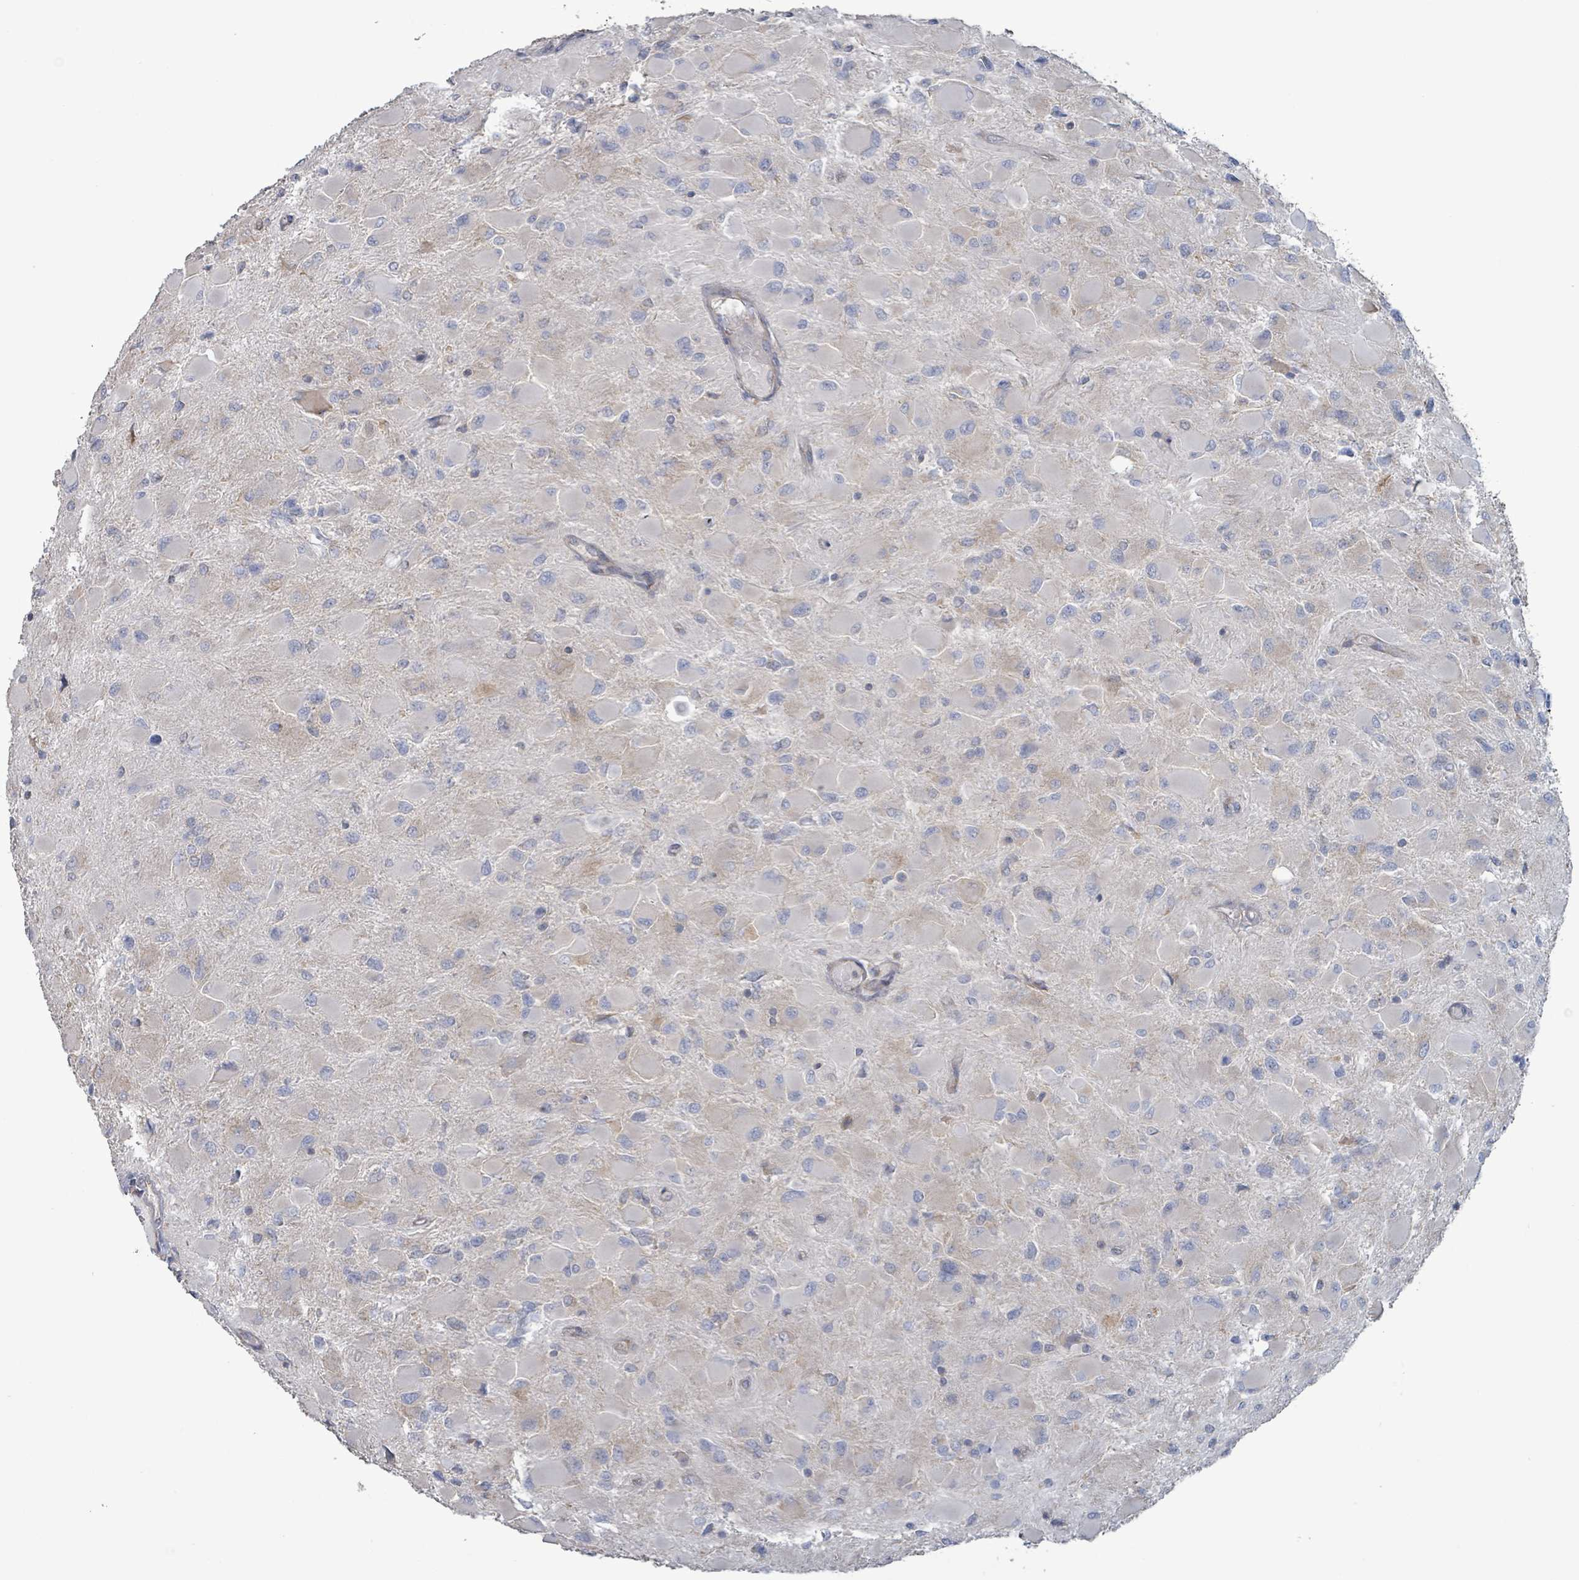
{"staining": {"intensity": "negative", "quantity": "none", "location": "none"}, "tissue": "glioma", "cell_type": "Tumor cells", "image_type": "cancer", "snomed": [{"axis": "morphology", "description": "Glioma, malignant, High grade"}, {"axis": "topography", "description": "Cerebral cortex"}], "caption": "Glioma was stained to show a protein in brown. There is no significant expression in tumor cells. (DAB (3,3'-diaminobenzidine) immunohistochemistry, high magnification).", "gene": "RPL32", "patient": {"sex": "female", "age": 36}}